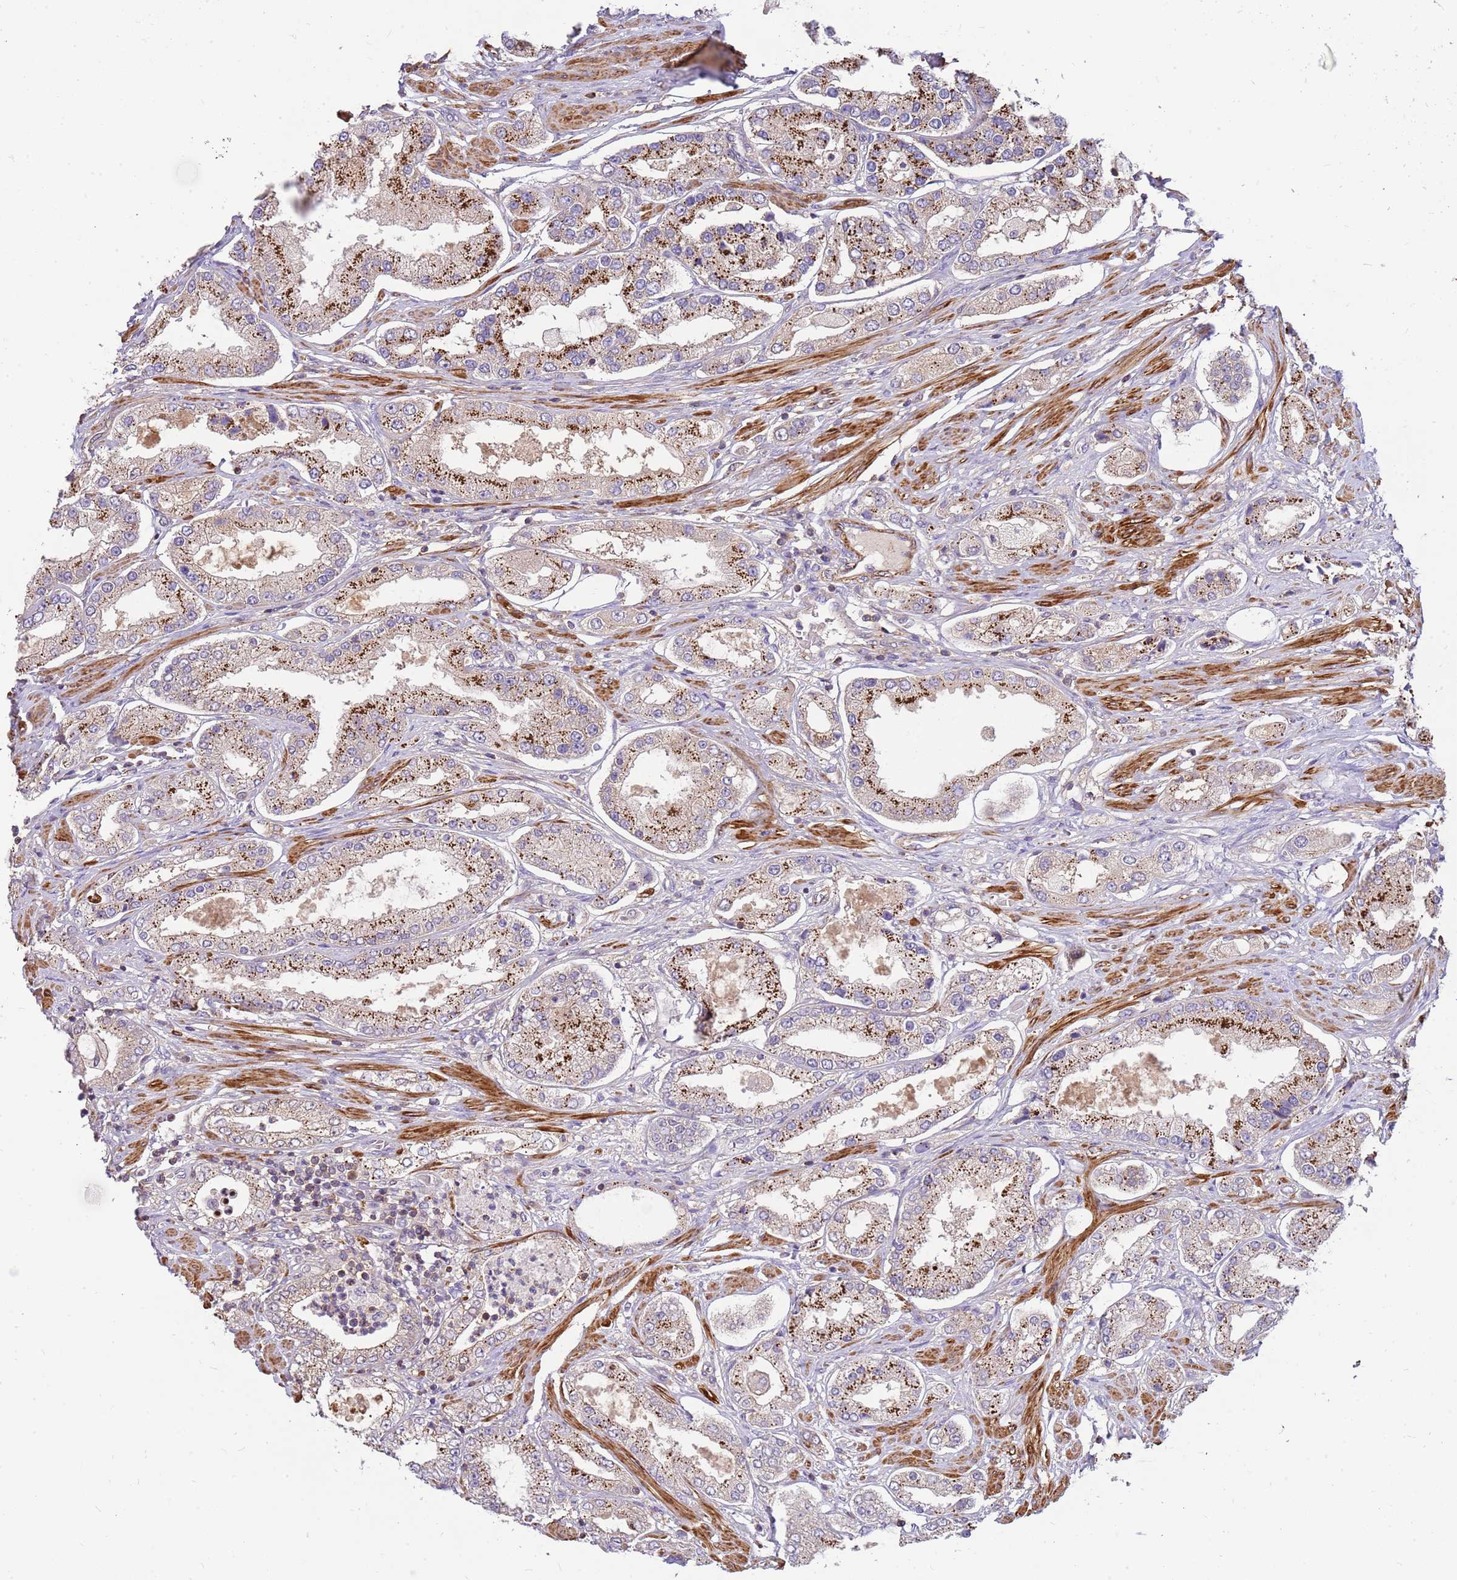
{"staining": {"intensity": "strong", "quantity": "25%-75%", "location": "cytoplasmic/membranous"}, "tissue": "prostate cancer", "cell_type": "Tumor cells", "image_type": "cancer", "snomed": [{"axis": "morphology", "description": "Adenocarcinoma, High grade"}, {"axis": "topography", "description": "Prostate"}], "caption": "About 25%-75% of tumor cells in human prostate cancer exhibit strong cytoplasmic/membranous protein positivity as visualized by brown immunohistochemical staining.", "gene": "MVD", "patient": {"sex": "male", "age": 69}}